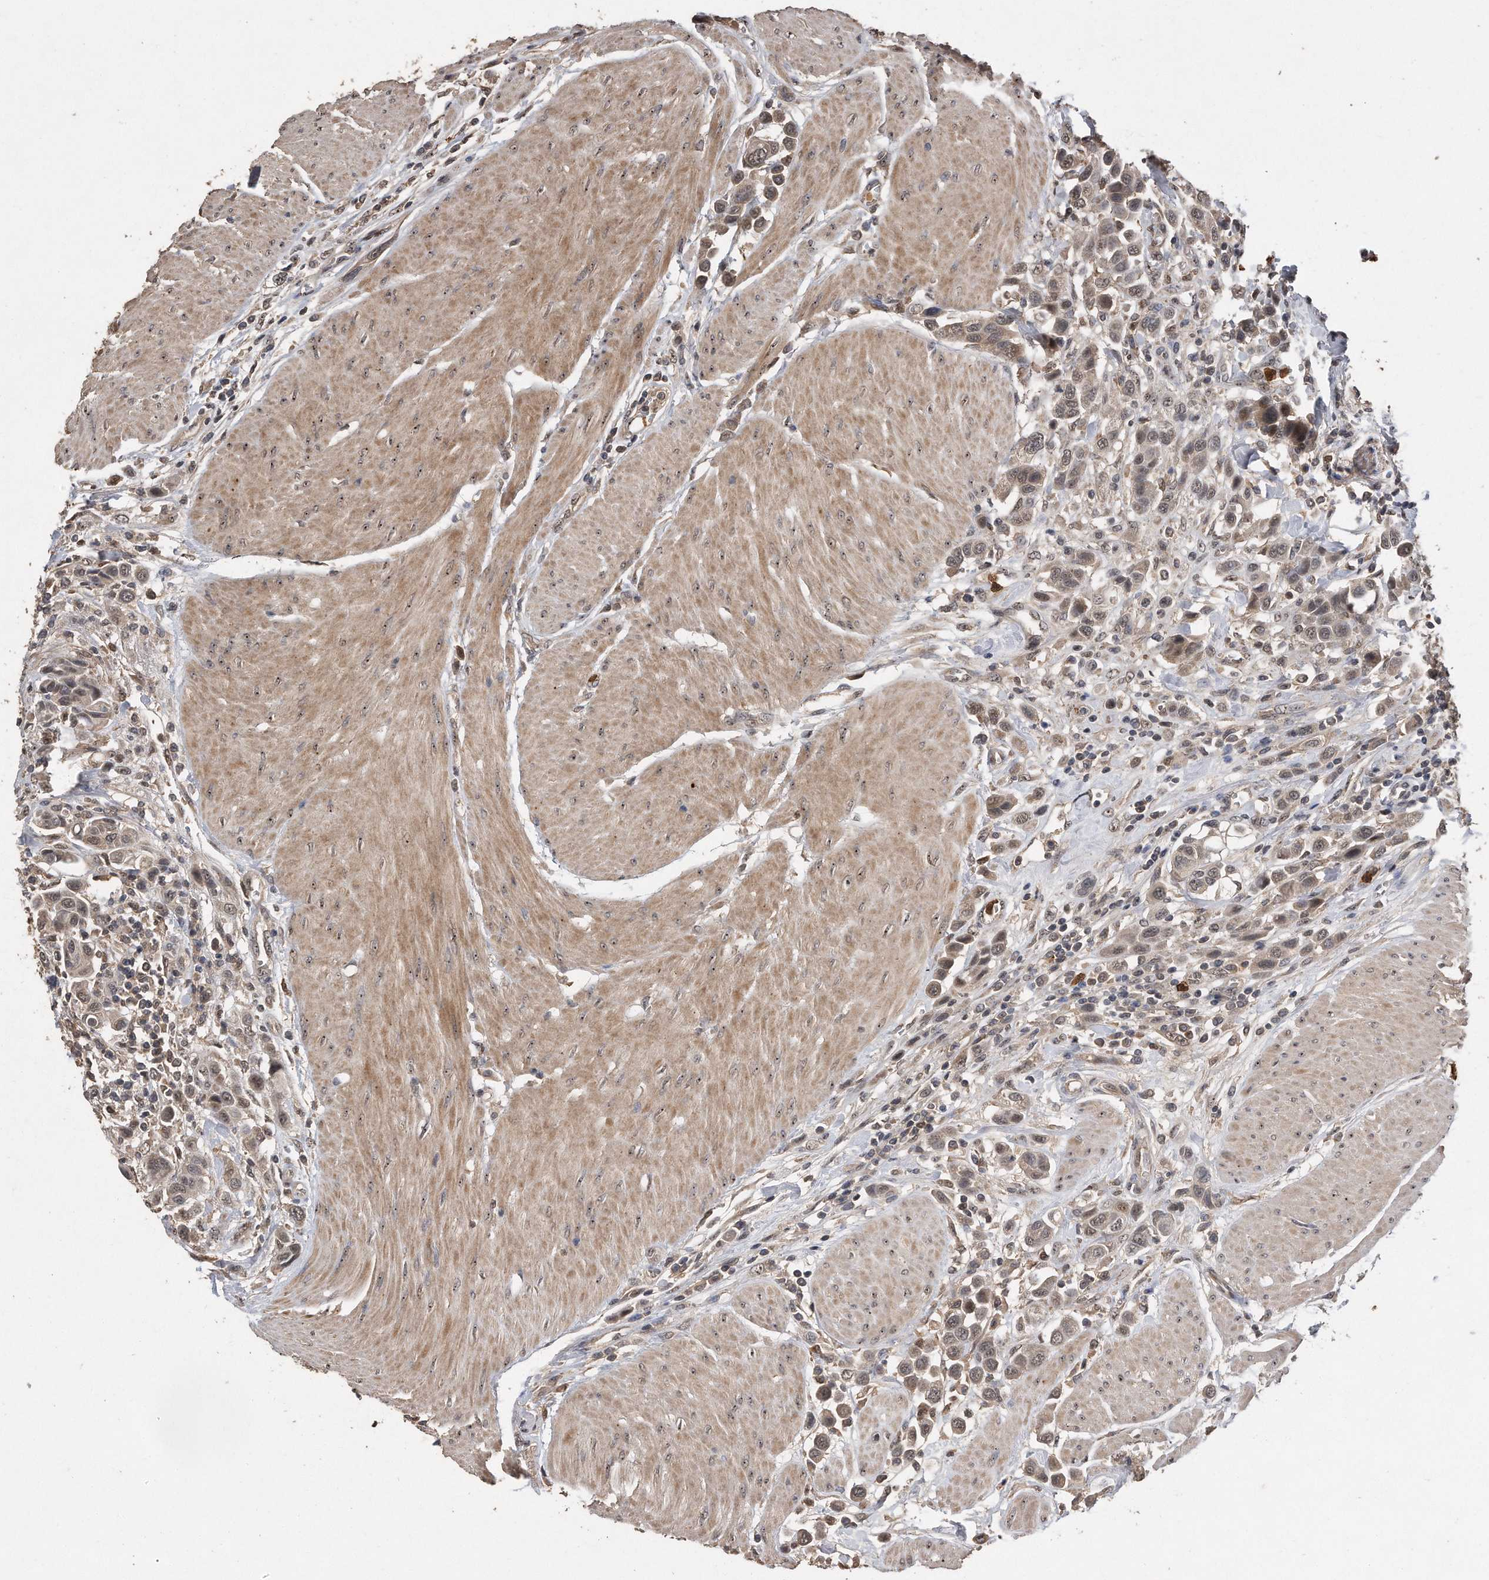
{"staining": {"intensity": "weak", "quantity": ">75%", "location": "cytoplasmic/membranous,nuclear"}, "tissue": "urothelial cancer", "cell_type": "Tumor cells", "image_type": "cancer", "snomed": [{"axis": "morphology", "description": "Urothelial carcinoma, High grade"}, {"axis": "topography", "description": "Urinary bladder"}], "caption": "Human urothelial cancer stained for a protein (brown) shows weak cytoplasmic/membranous and nuclear positive expression in approximately >75% of tumor cells.", "gene": "PELO", "patient": {"sex": "male", "age": 50}}